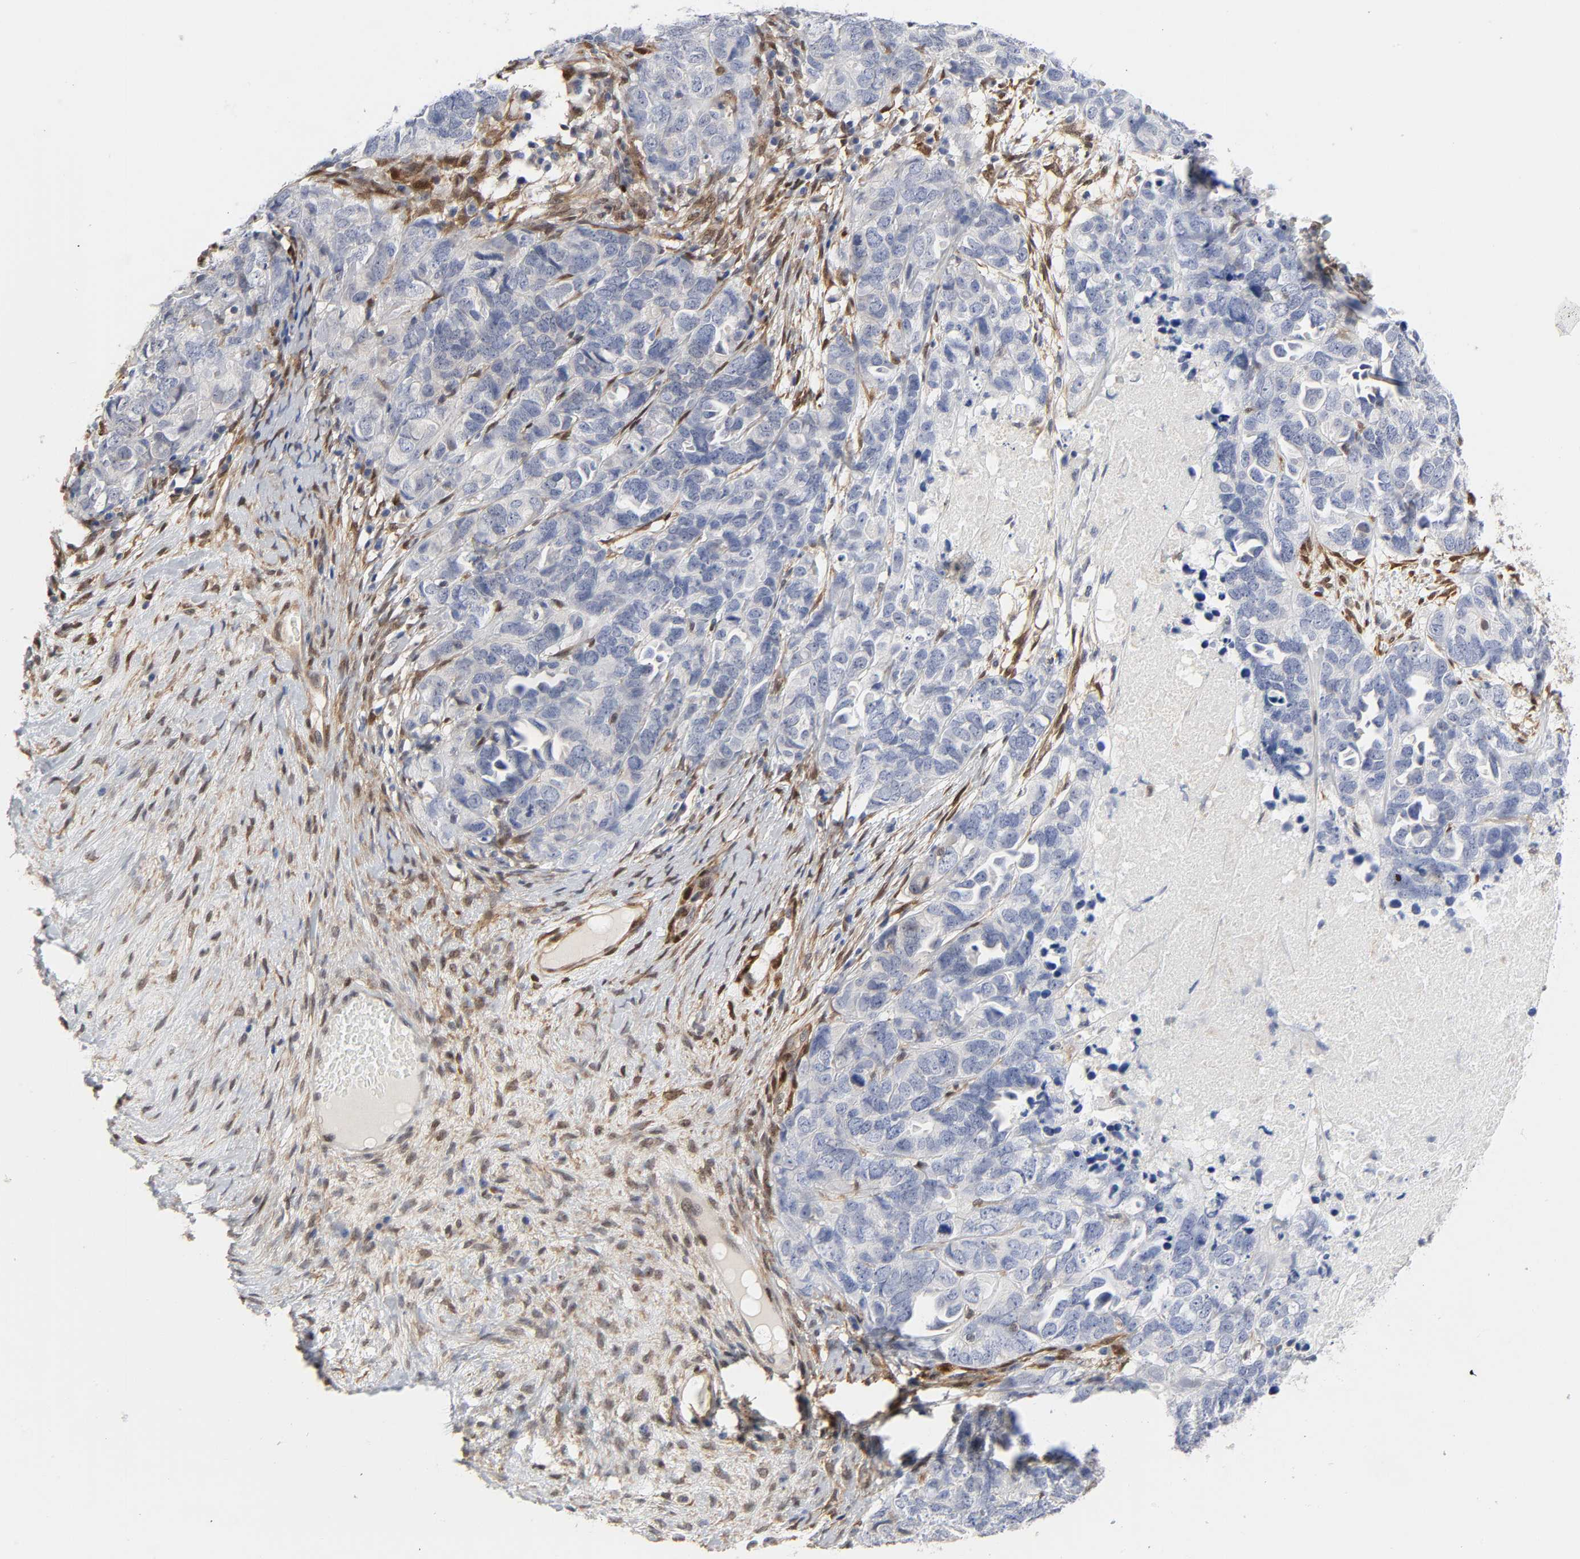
{"staining": {"intensity": "weak", "quantity": ">75%", "location": "cytoplasmic/membranous"}, "tissue": "ovarian cancer", "cell_type": "Tumor cells", "image_type": "cancer", "snomed": [{"axis": "morphology", "description": "Cystadenocarcinoma, serous, NOS"}, {"axis": "topography", "description": "Ovary"}], "caption": "IHC staining of ovarian cancer (serous cystadenocarcinoma), which displays low levels of weak cytoplasmic/membranous positivity in about >75% of tumor cells indicating weak cytoplasmic/membranous protein staining. The staining was performed using DAB (3,3'-diaminobenzidine) (brown) for protein detection and nuclei were counterstained in hematoxylin (blue).", "gene": "PTEN", "patient": {"sex": "female", "age": 82}}